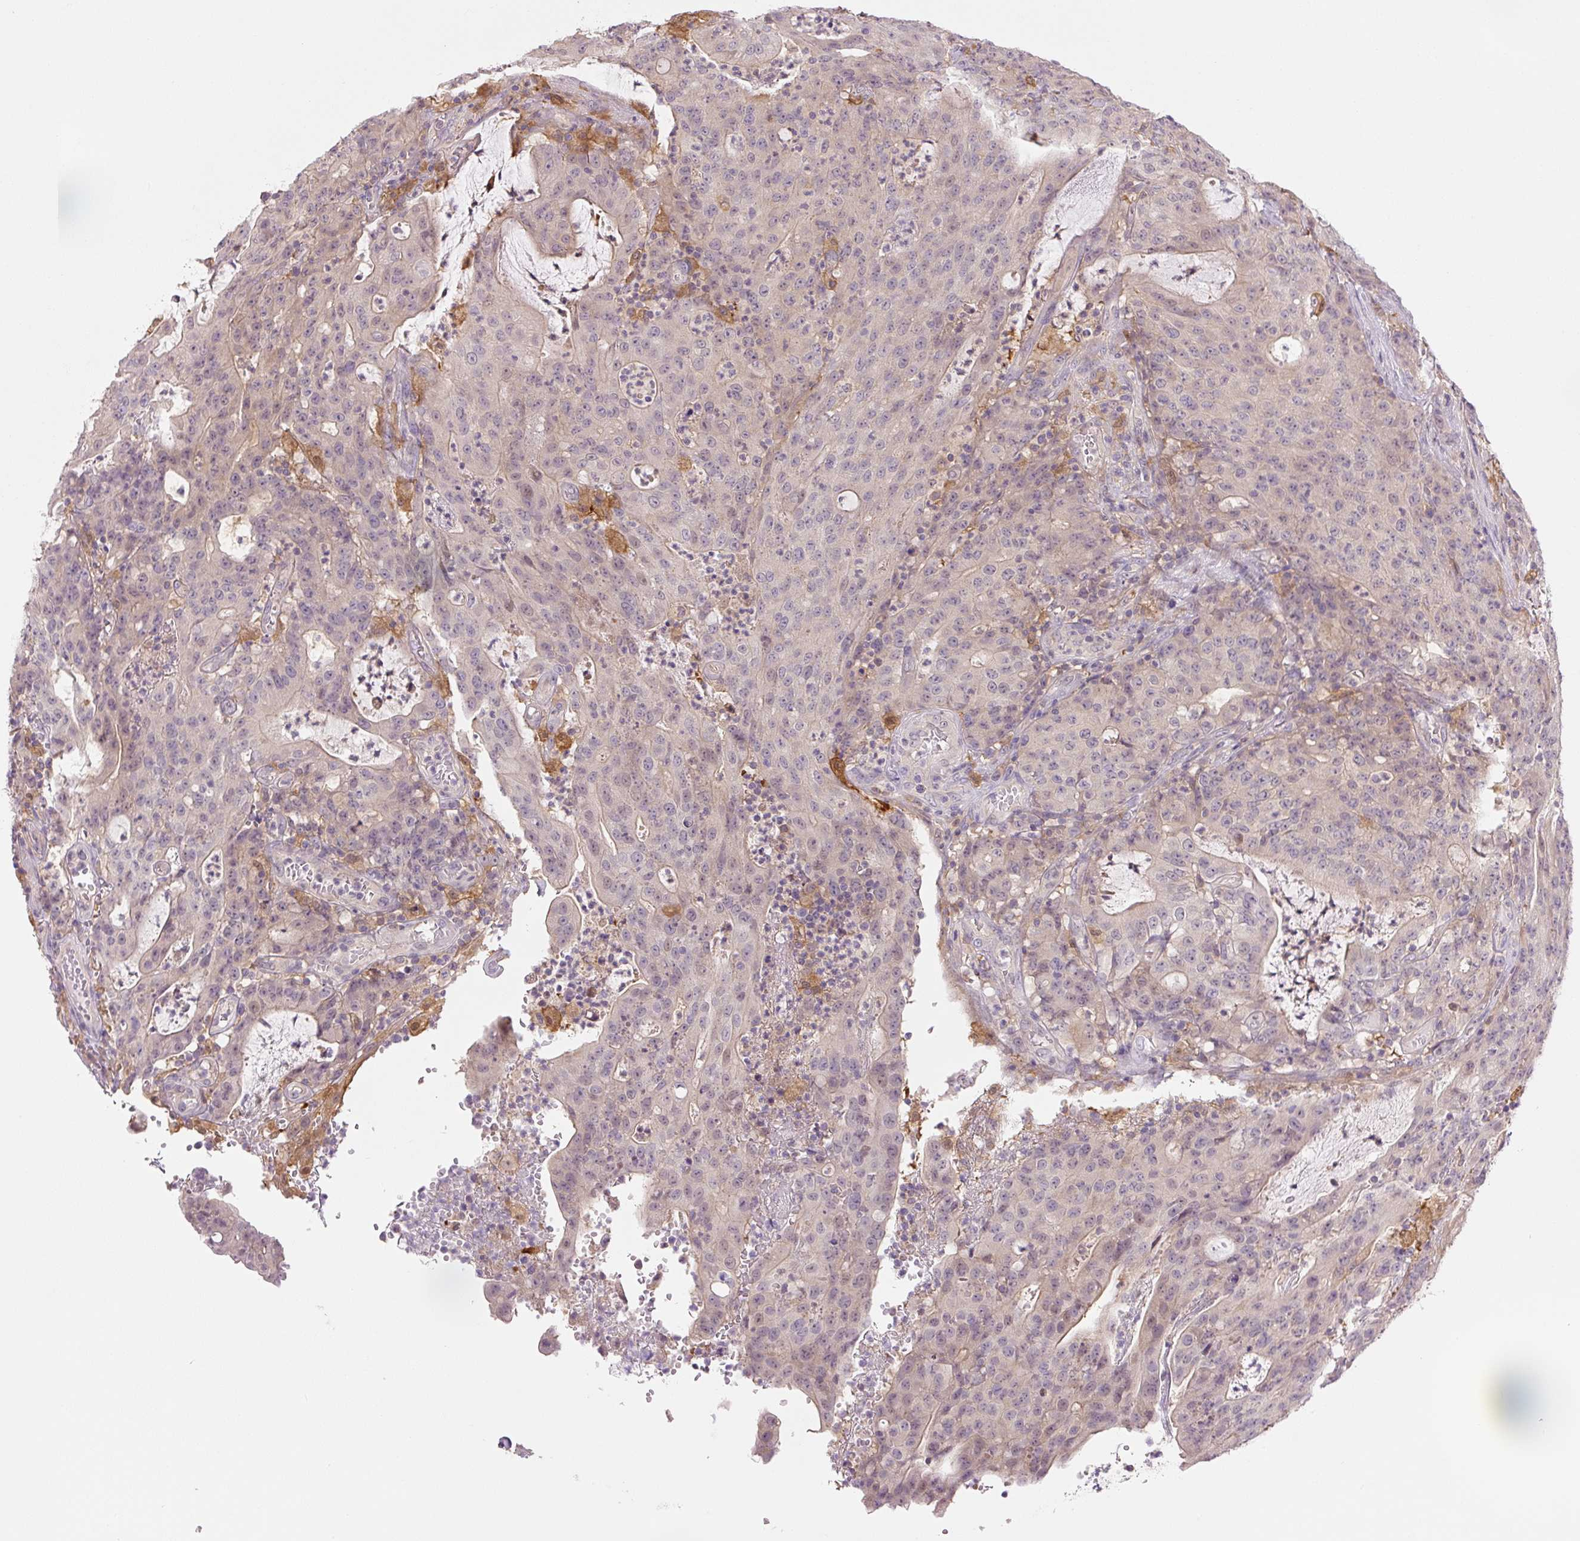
{"staining": {"intensity": "negative", "quantity": "none", "location": "none"}, "tissue": "colorectal cancer", "cell_type": "Tumor cells", "image_type": "cancer", "snomed": [{"axis": "morphology", "description": "Adenocarcinoma, NOS"}, {"axis": "topography", "description": "Colon"}], "caption": "This is a micrograph of IHC staining of adenocarcinoma (colorectal), which shows no expression in tumor cells.", "gene": "SPSB2", "patient": {"sex": "male", "age": 83}}